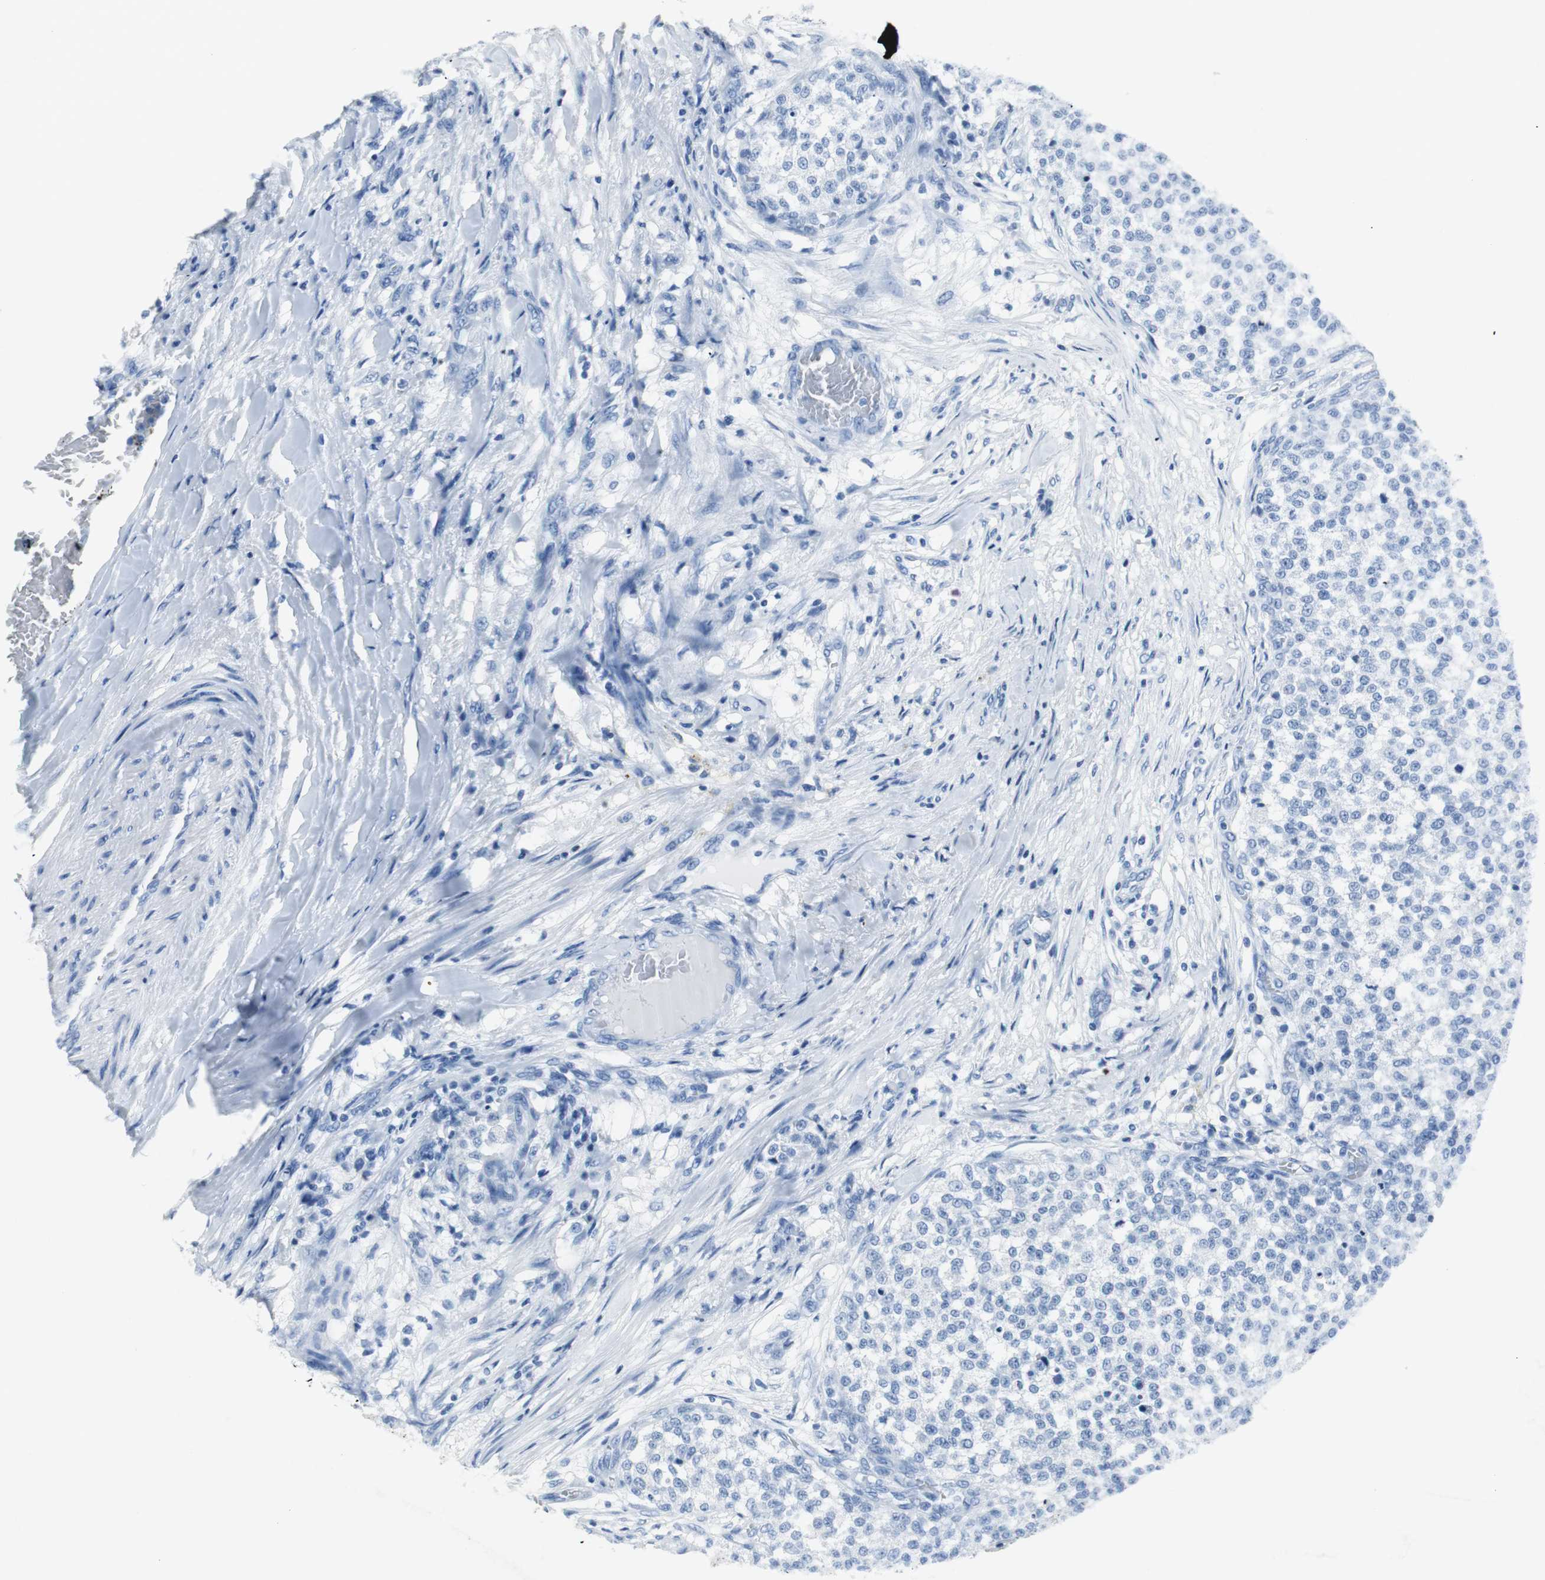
{"staining": {"intensity": "negative", "quantity": "none", "location": "none"}, "tissue": "testis cancer", "cell_type": "Tumor cells", "image_type": "cancer", "snomed": [{"axis": "morphology", "description": "Seminoma, NOS"}, {"axis": "topography", "description": "Testis"}], "caption": "The image displays no staining of tumor cells in testis seminoma.", "gene": "LRP2", "patient": {"sex": "male", "age": 59}}